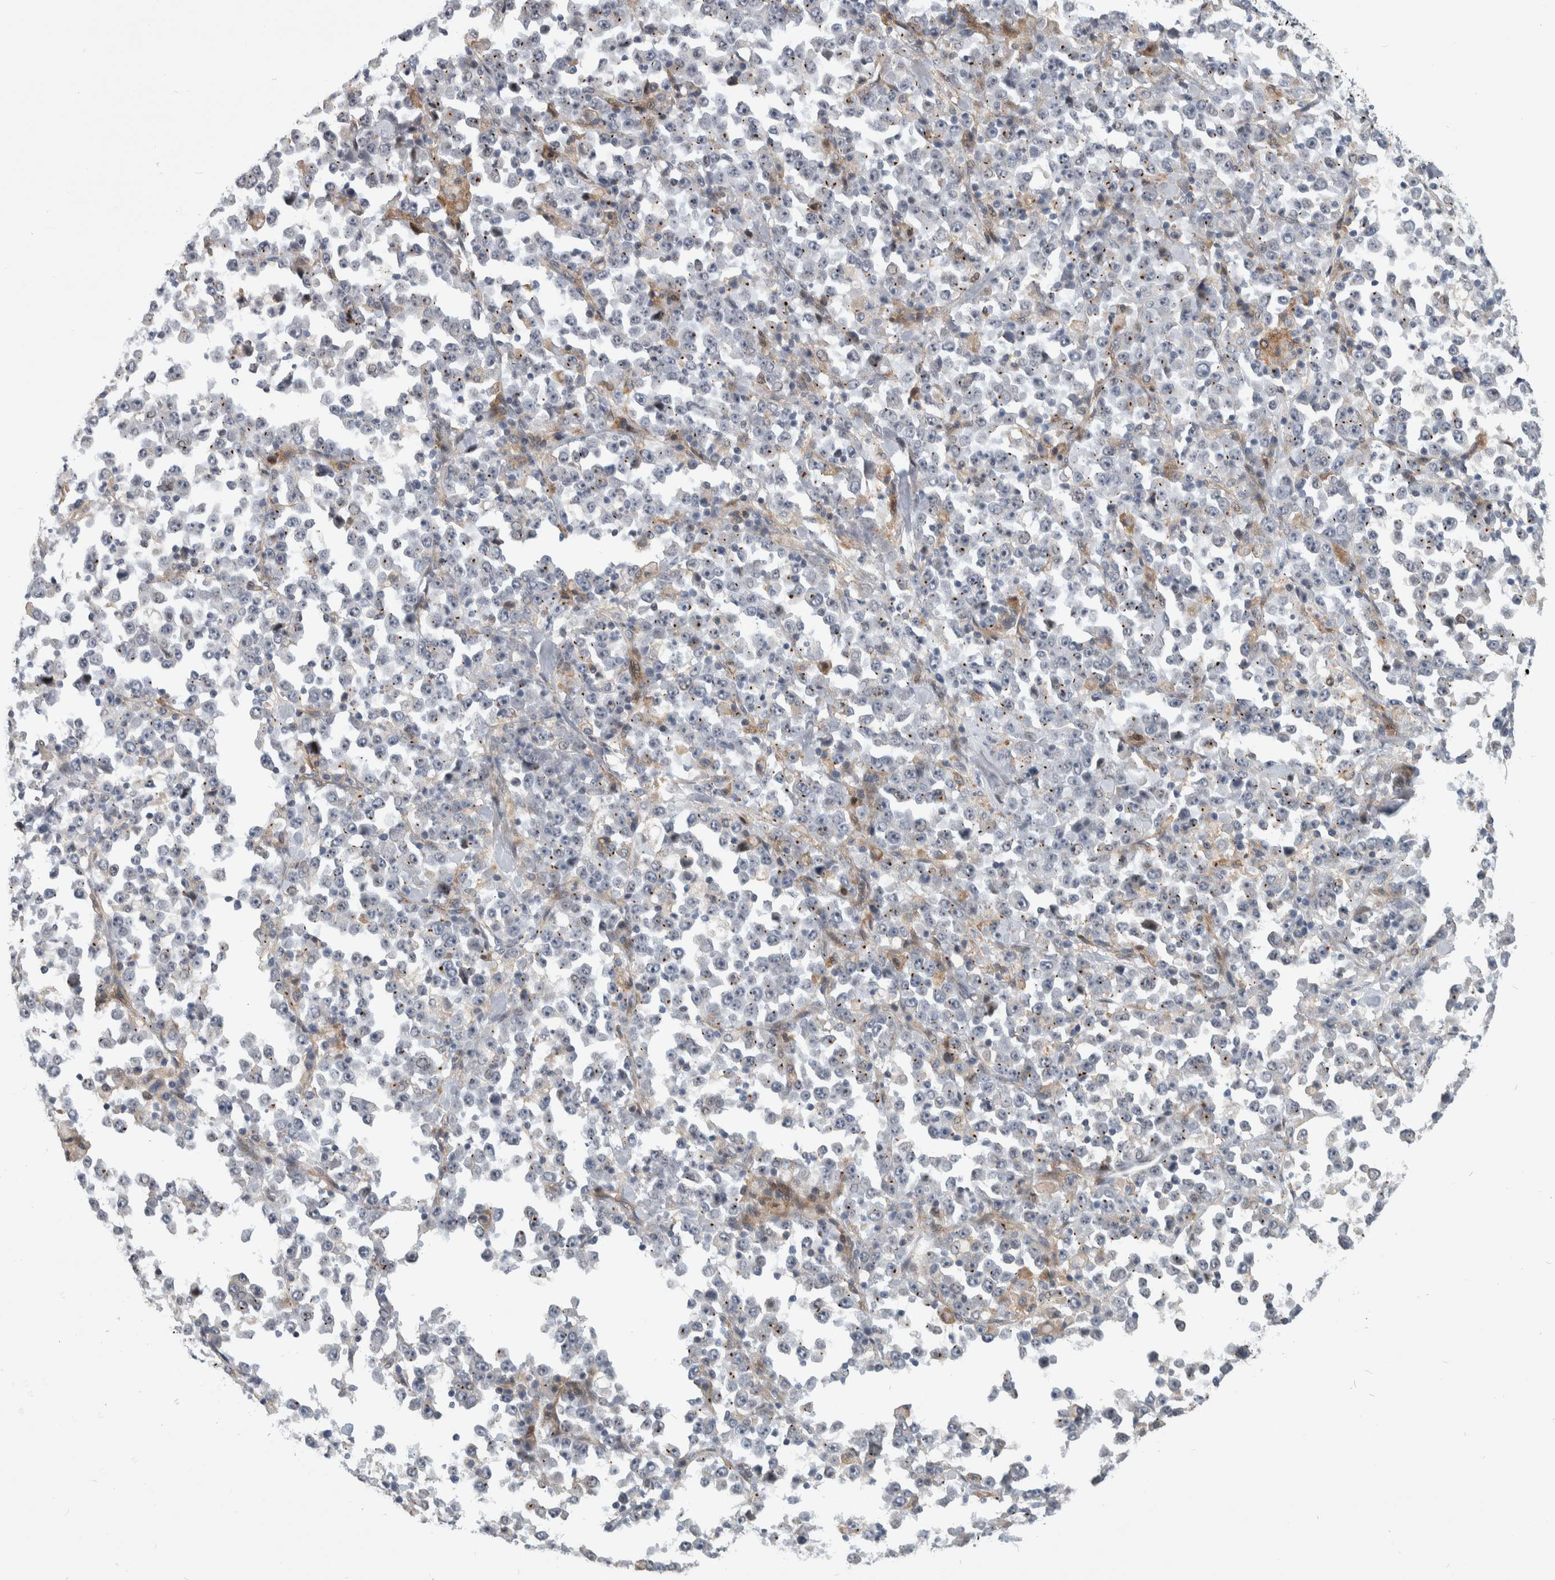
{"staining": {"intensity": "negative", "quantity": "none", "location": "none"}, "tissue": "stomach cancer", "cell_type": "Tumor cells", "image_type": "cancer", "snomed": [{"axis": "morphology", "description": "Normal tissue, NOS"}, {"axis": "morphology", "description": "Adenocarcinoma, NOS"}, {"axis": "topography", "description": "Stomach, upper"}, {"axis": "topography", "description": "Stomach"}], "caption": "The IHC histopathology image has no significant staining in tumor cells of stomach adenocarcinoma tissue. The staining was performed using DAB to visualize the protein expression in brown, while the nuclei were stained in blue with hematoxylin (Magnification: 20x).", "gene": "MSL1", "patient": {"sex": "male", "age": 59}}